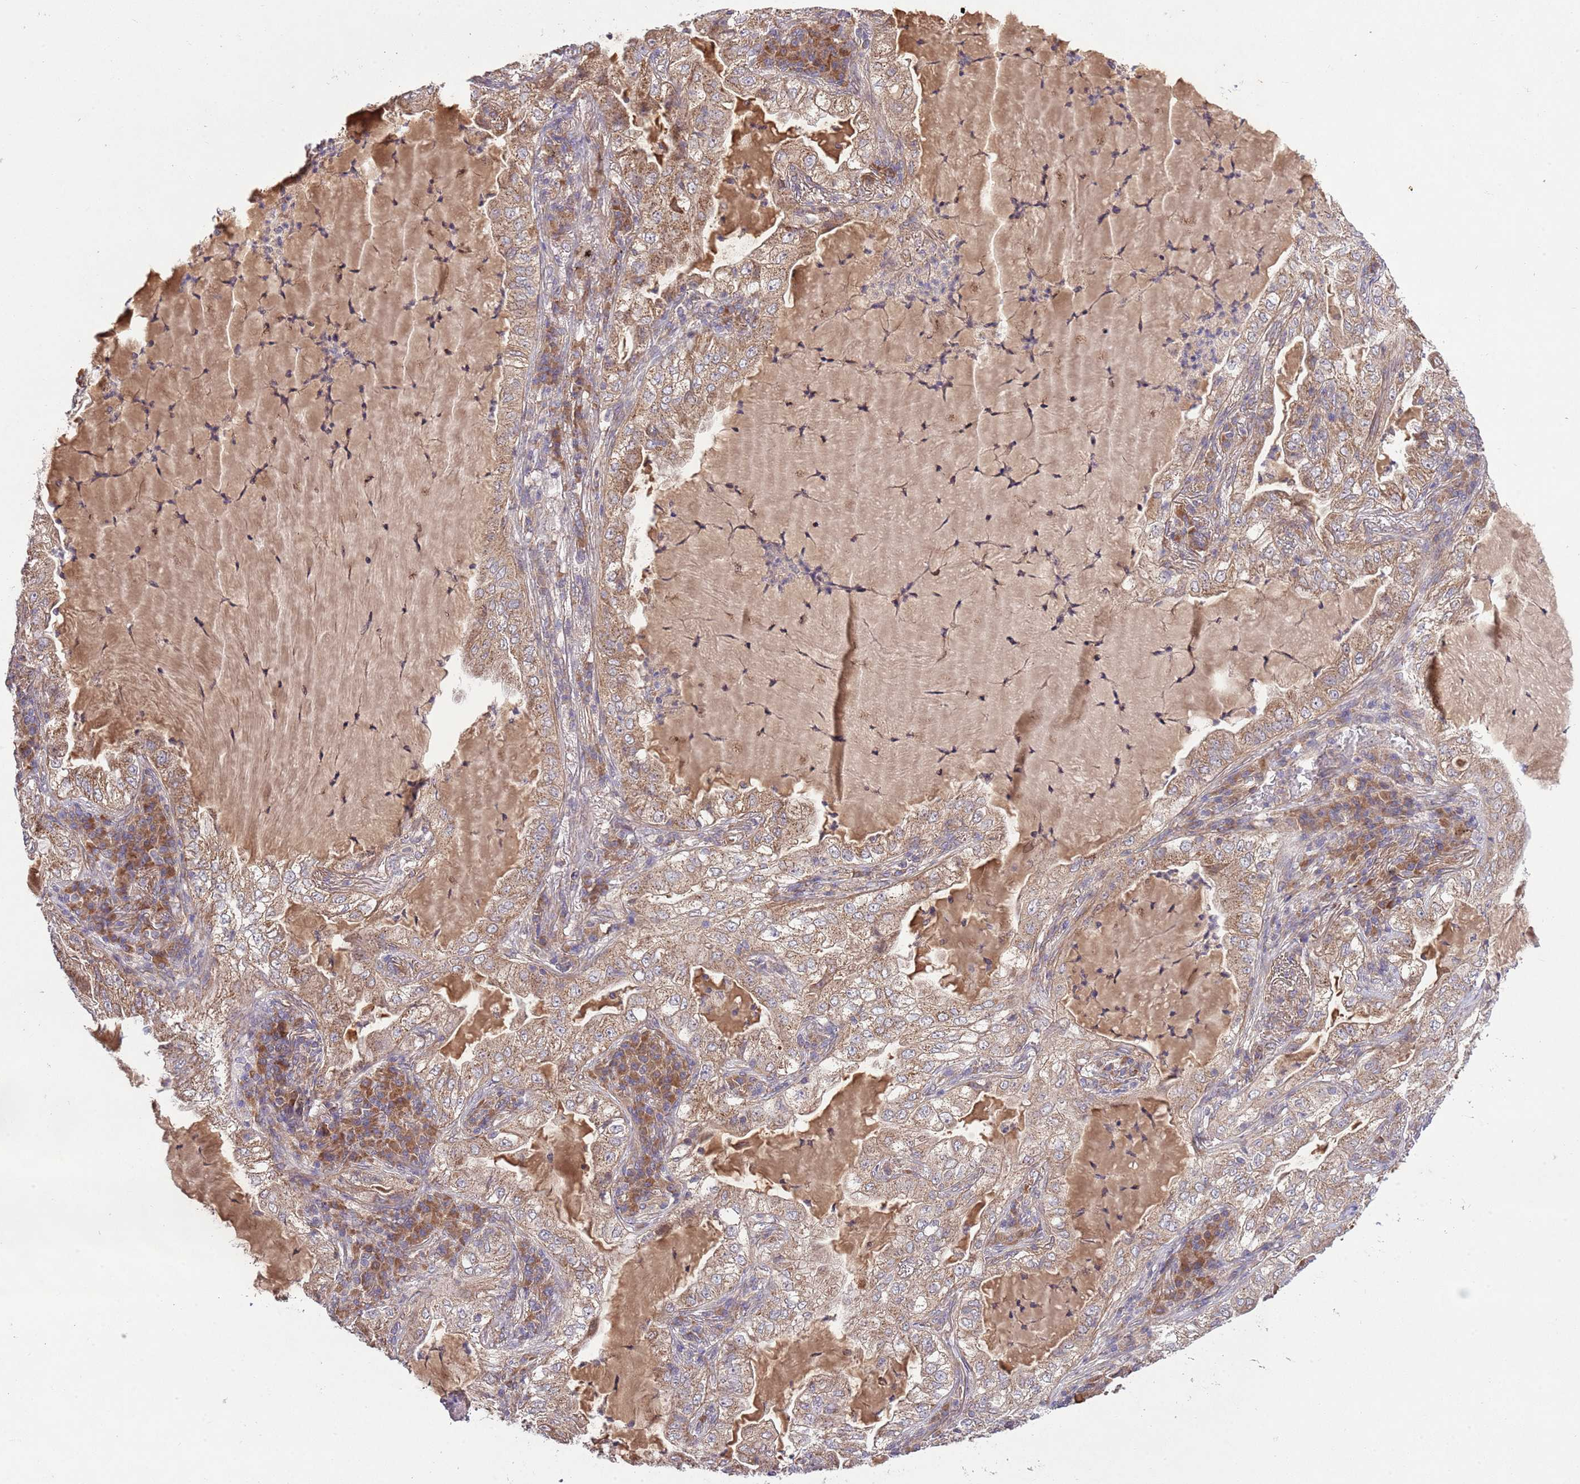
{"staining": {"intensity": "moderate", "quantity": ">75%", "location": "cytoplasmic/membranous"}, "tissue": "lung cancer", "cell_type": "Tumor cells", "image_type": "cancer", "snomed": [{"axis": "morphology", "description": "Adenocarcinoma, NOS"}, {"axis": "topography", "description": "Lung"}], "caption": "Immunohistochemical staining of lung cancer (adenocarcinoma) demonstrates medium levels of moderate cytoplasmic/membranous protein positivity in approximately >75% of tumor cells.", "gene": "MFNG", "patient": {"sex": "female", "age": 73}}